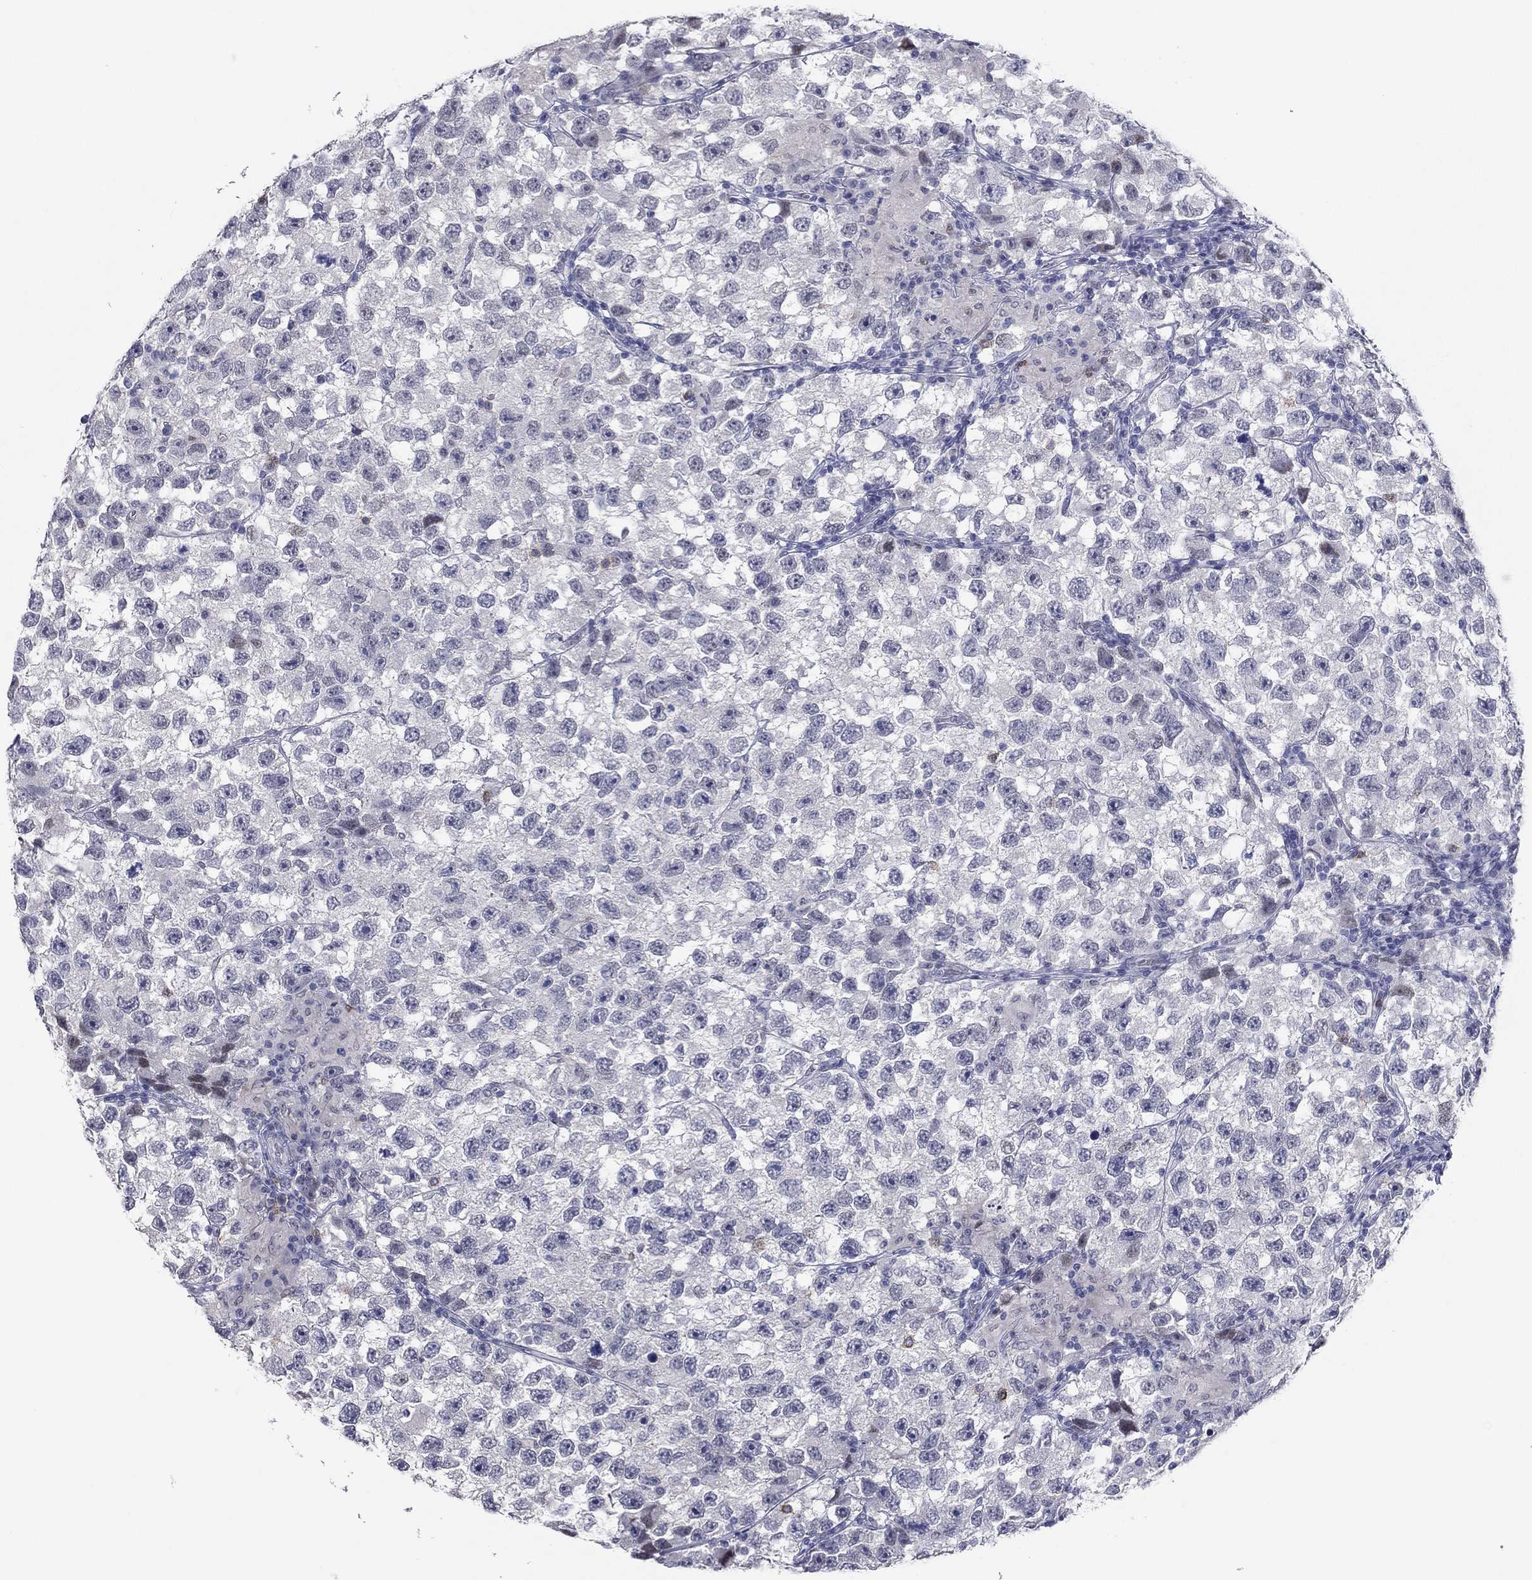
{"staining": {"intensity": "negative", "quantity": "none", "location": "none"}, "tissue": "testis cancer", "cell_type": "Tumor cells", "image_type": "cancer", "snomed": [{"axis": "morphology", "description": "Seminoma, NOS"}, {"axis": "topography", "description": "Testis"}], "caption": "Tumor cells are negative for protein expression in human testis seminoma.", "gene": "ITGAE", "patient": {"sex": "male", "age": 26}}